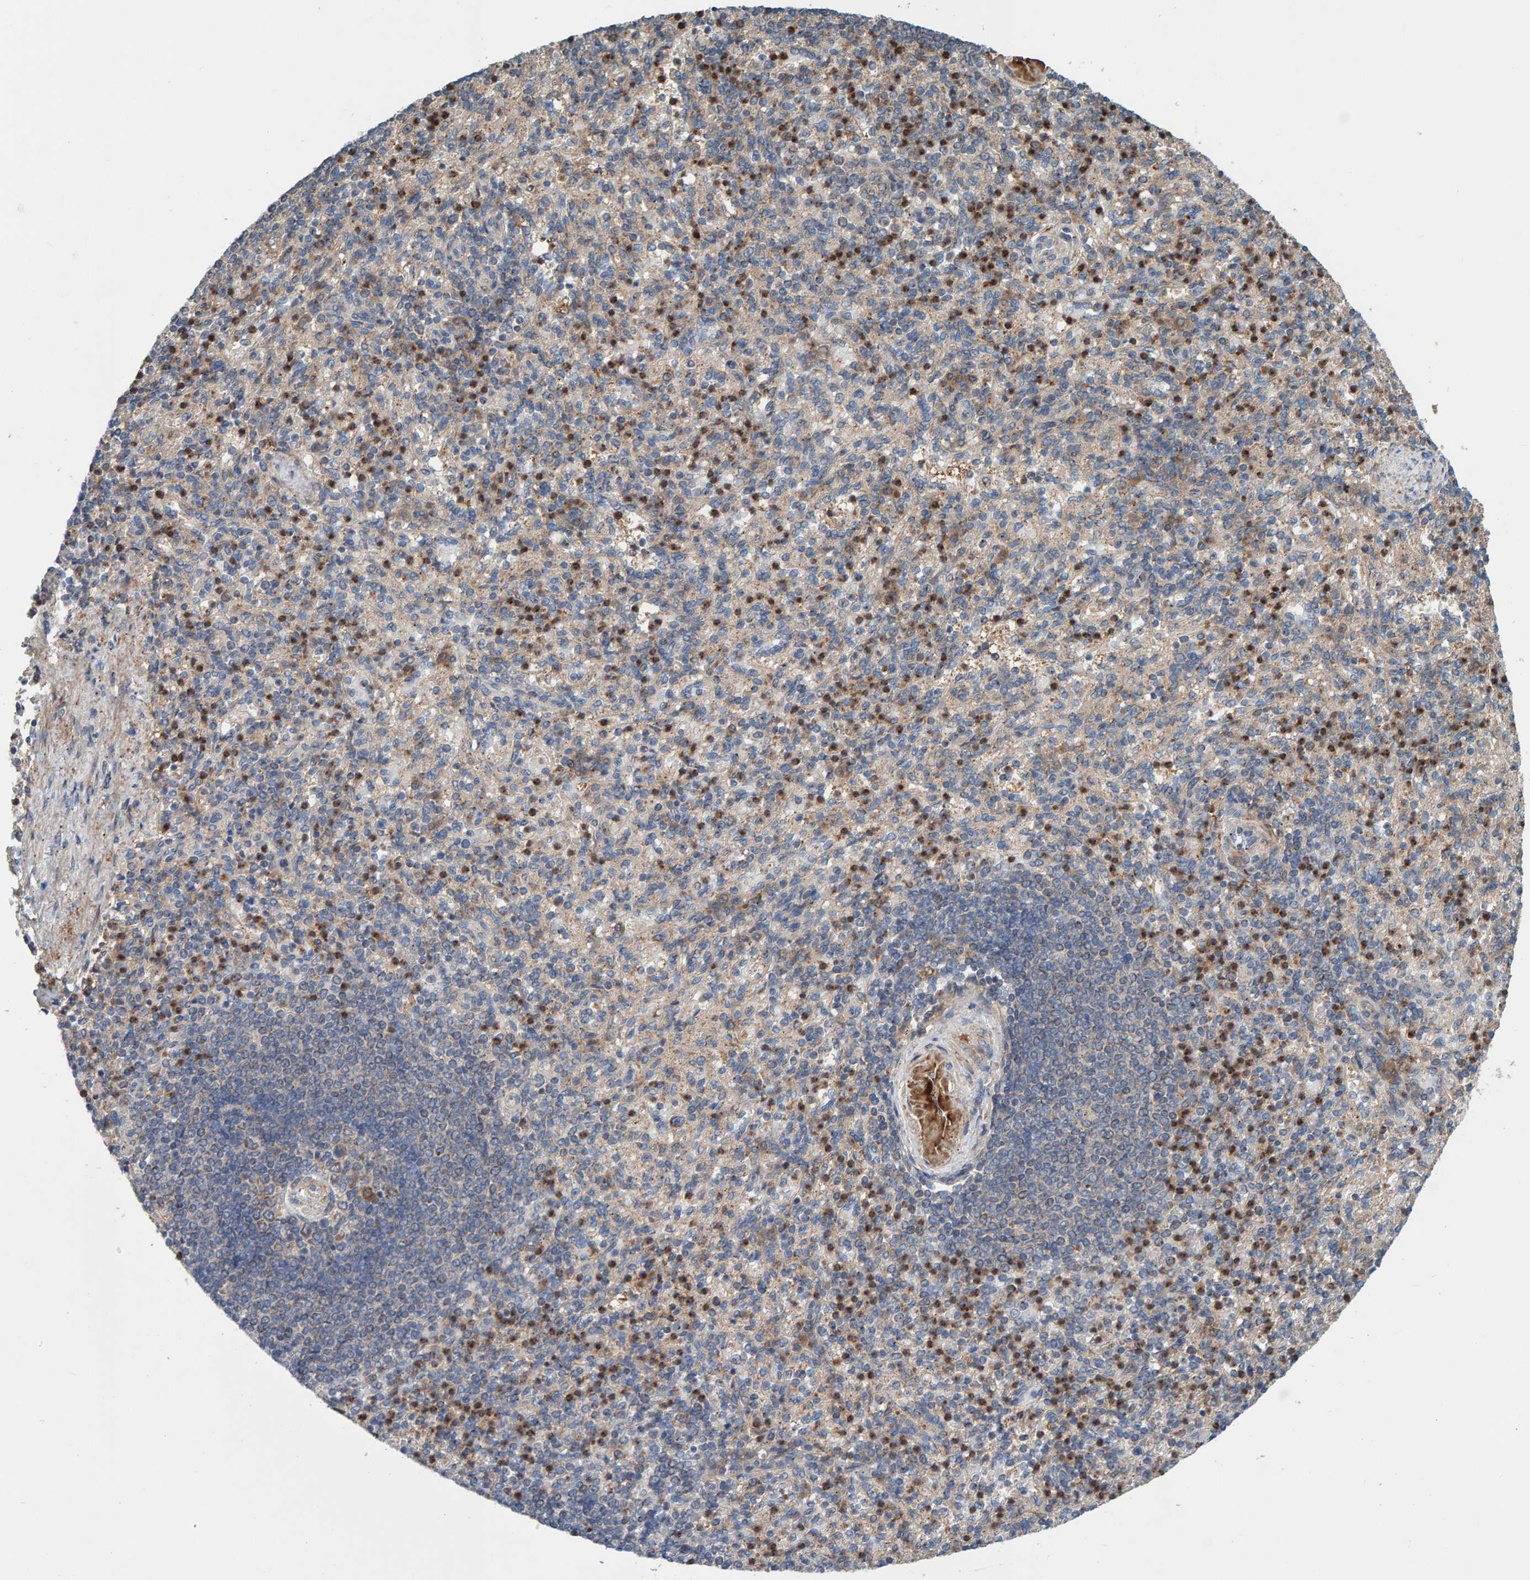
{"staining": {"intensity": "moderate", "quantity": "25%-75%", "location": "cytoplasmic/membranous"}, "tissue": "spleen", "cell_type": "Cells in red pulp", "image_type": "normal", "snomed": [{"axis": "morphology", "description": "Normal tissue, NOS"}, {"axis": "topography", "description": "Spleen"}], "caption": "This micrograph demonstrates benign spleen stained with IHC to label a protein in brown. The cytoplasmic/membranous of cells in red pulp show moderate positivity for the protein. Nuclei are counter-stained blue.", "gene": "KIAA0753", "patient": {"sex": "female", "age": 74}}